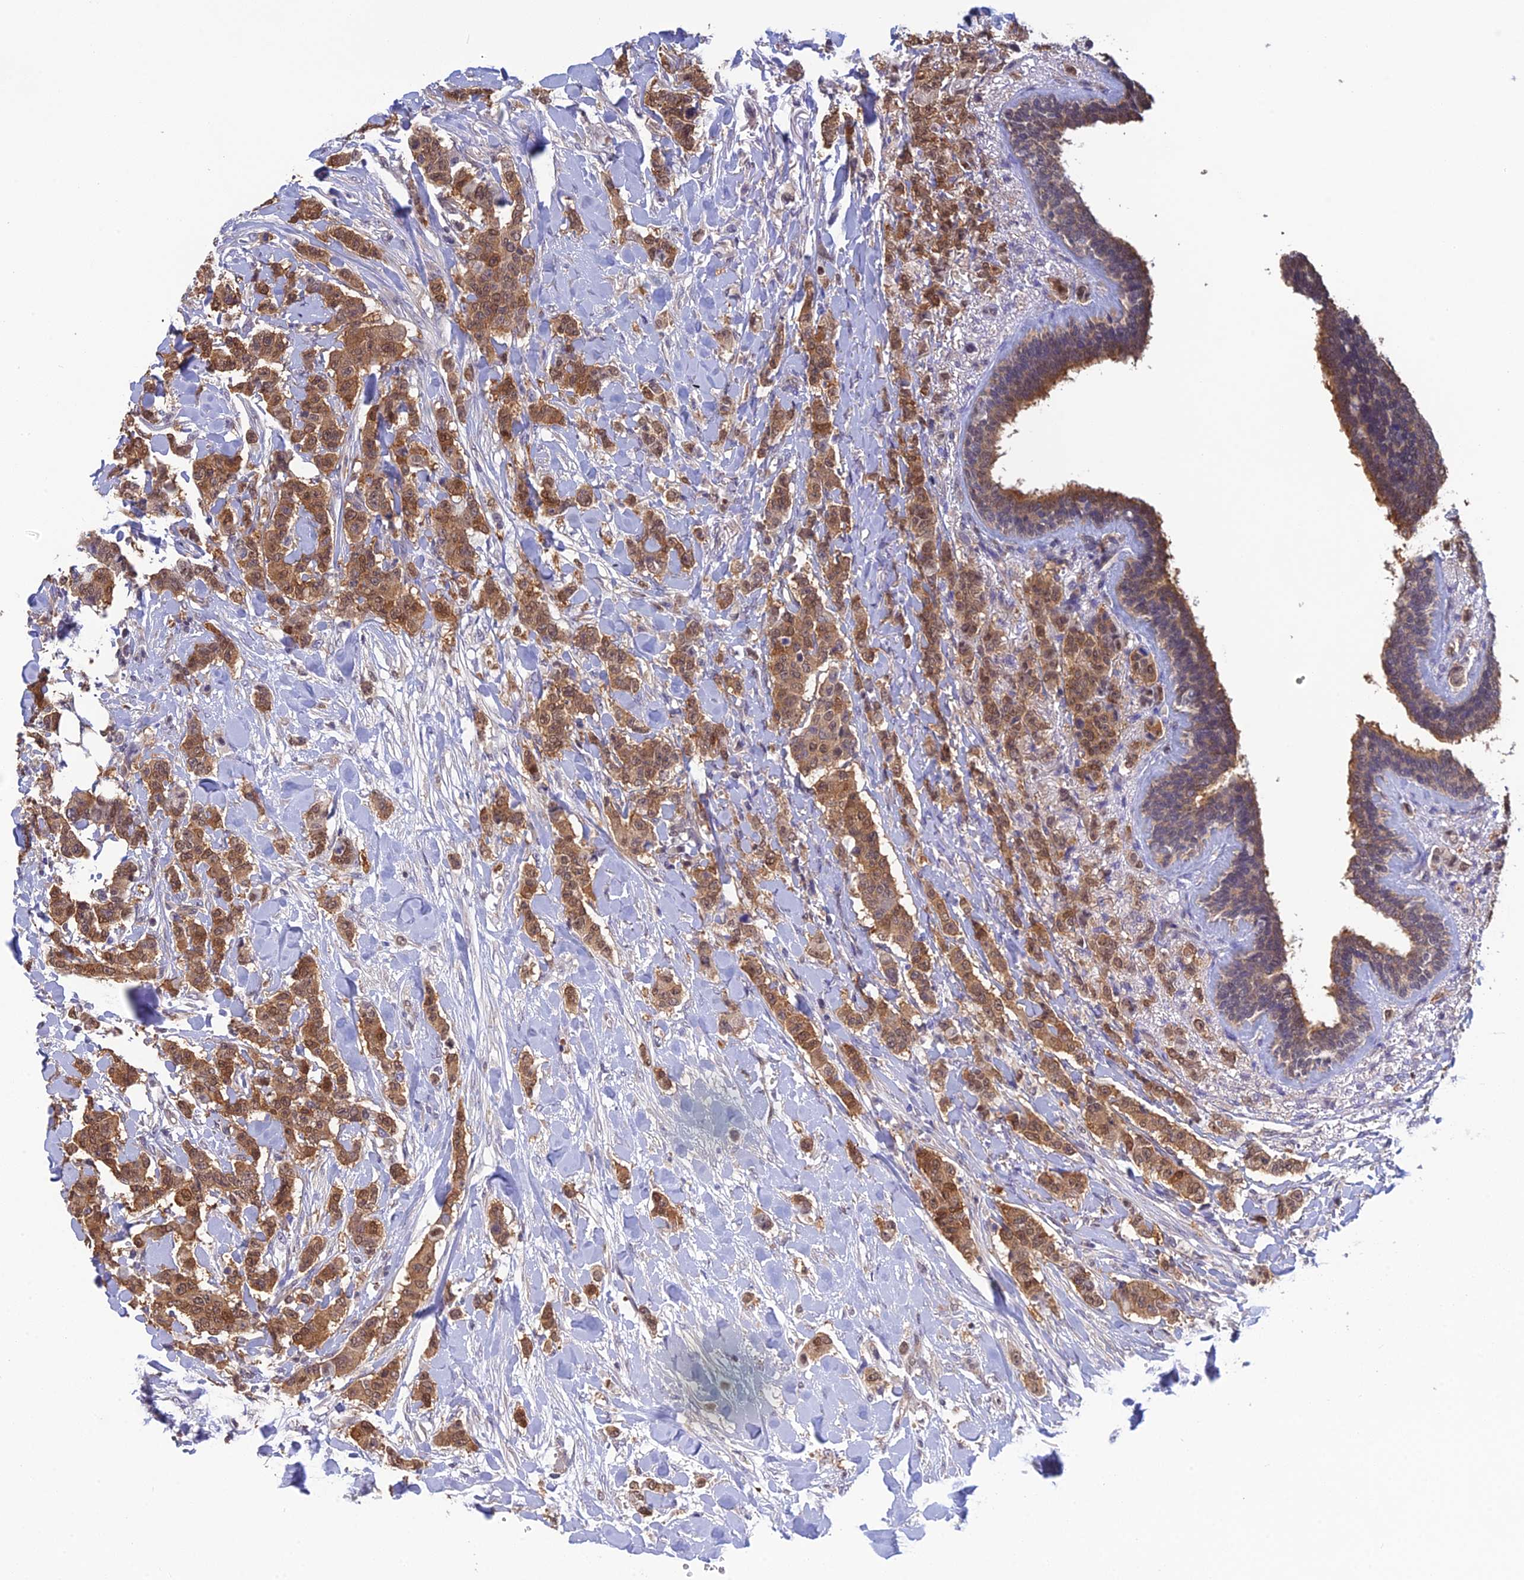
{"staining": {"intensity": "moderate", "quantity": ">75%", "location": "cytoplasmic/membranous,nuclear"}, "tissue": "breast cancer", "cell_type": "Tumor cells", "image_type": "cancer", "snomed": [{"axis": "morphology", "description": "Duct carcinoma"}, {"axis": "topography", "description": "Breast"}], "caption": "Immunohistochemical staining of human breast infiltrating ductal carcinoma reveals medium levels of moderate cytoplasmic/membranous and nuclear protein expression in approximately >75% of tumor cells.", "gene": "HINT1", "patient": {"sex": "female", "age": 40}}